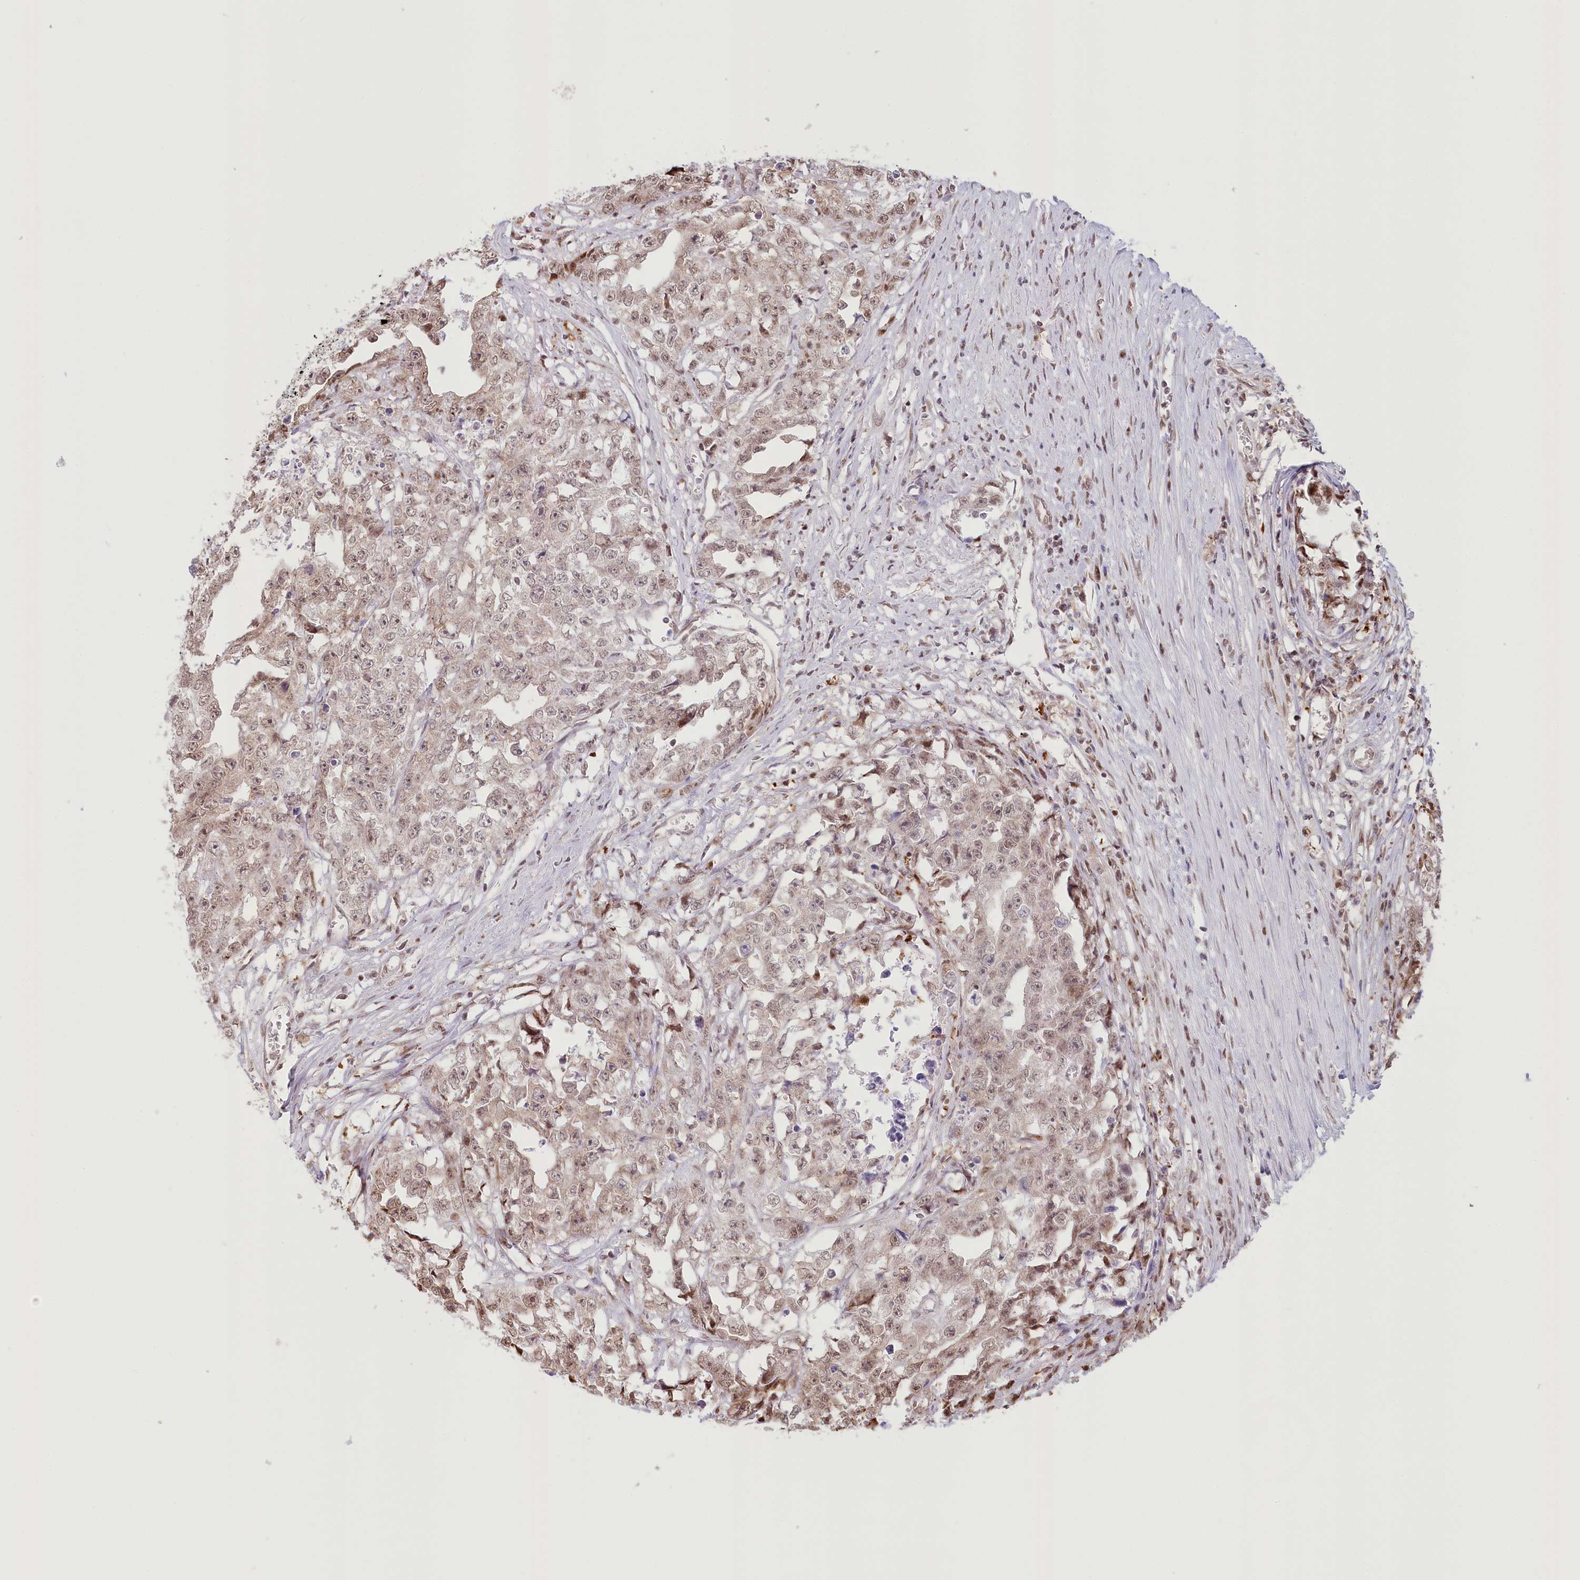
{"staining": {"intensity": "weak", "quantity": ">75%", "location": "nuclear"}, "tissue": "testis cancer", "cell_type": "Tumor cells", "image_type": "cancer", "snomed": [{"axis": "morphology", "description": "Seminoma, NOS"}, {"axis": "morphology", "description": "Carcinoma, Embryonal, NOS"}, {"axis": "topography", "description": "Testis"}], "caption": "This is a histology image of immunohistochemistry (IHC) staining of testis cancer, which shows weak staining in the nuclear of tumor cells.", "gene": "PYURF", "patient": {"sex": "male", "age": 43}}